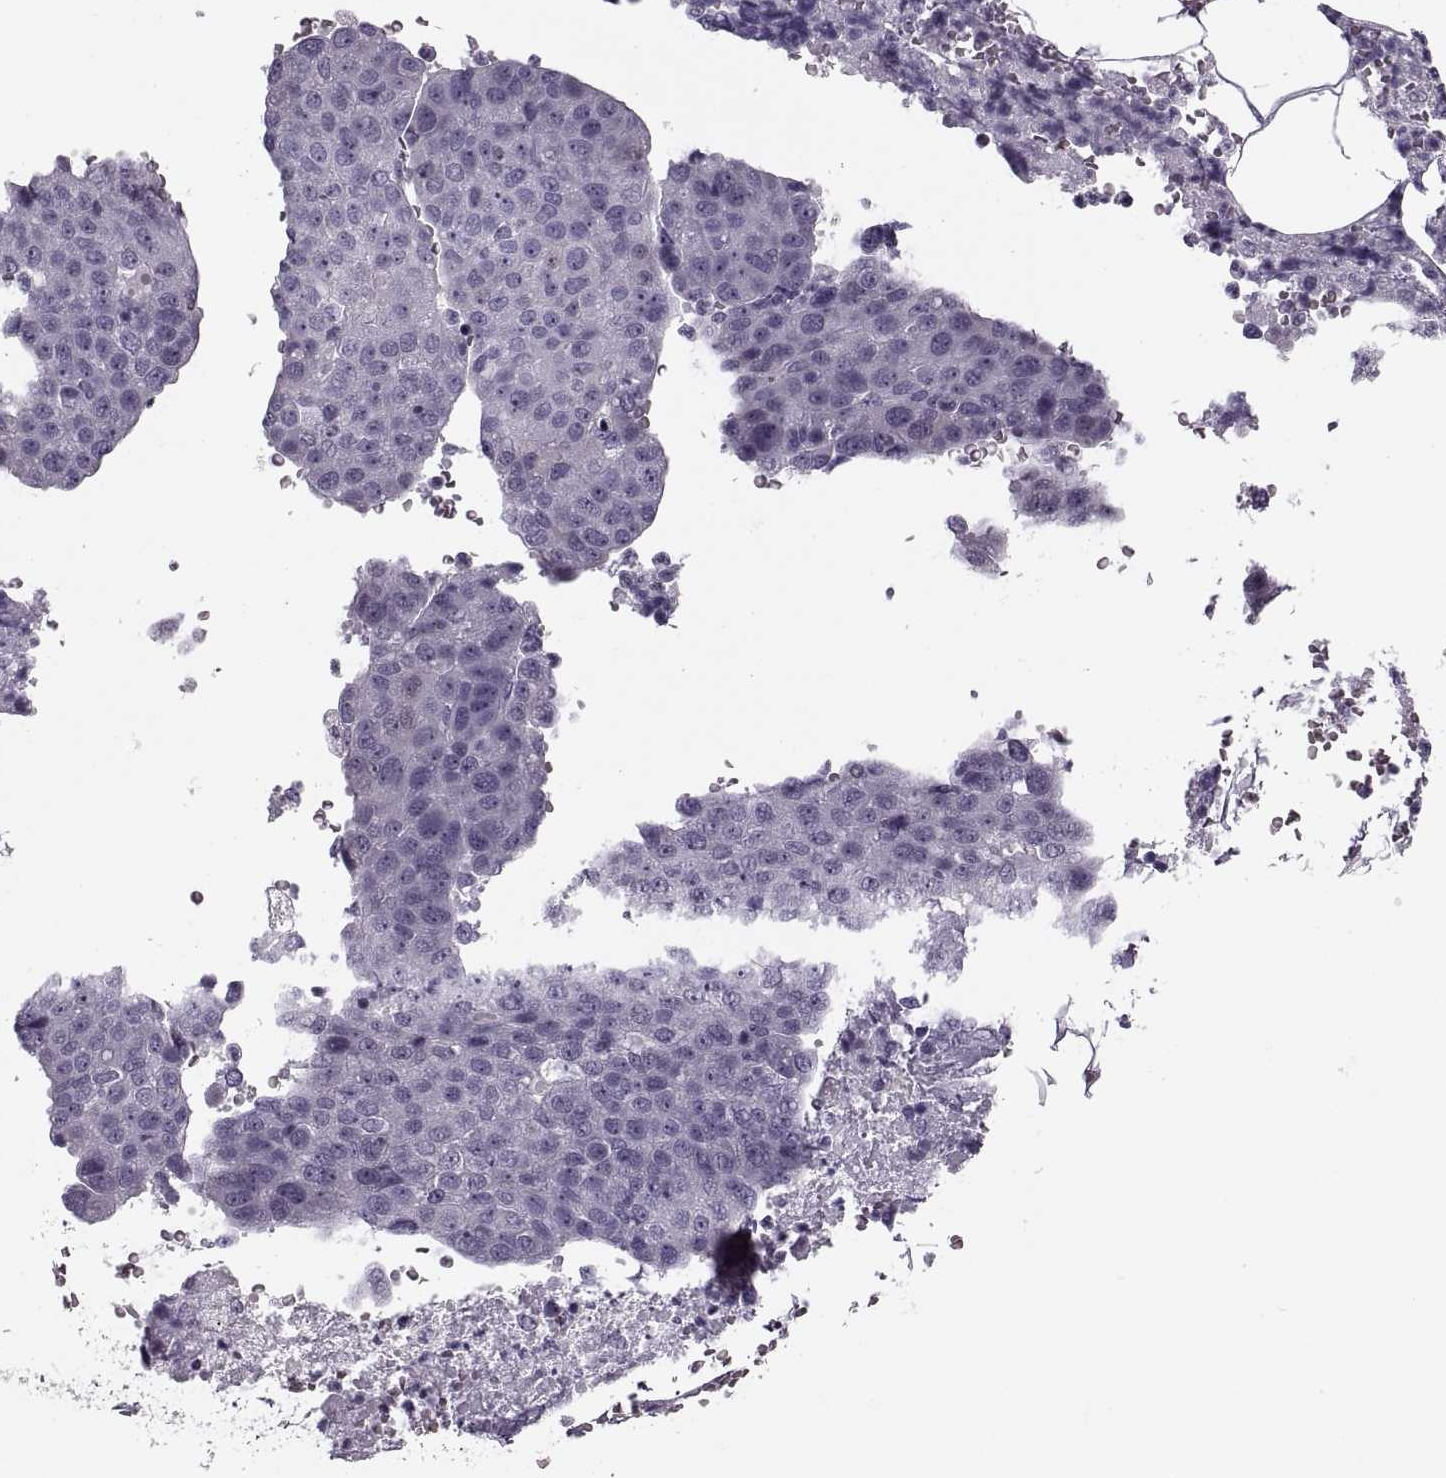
{"staining": {"intensity": "negative", "quantity": "none", "location": "none"}, "tissue": "pancreatic cancer", "cell_type": "Tumor cells", "image_type": "cancer", "snomed": [{"axis": "morphology", "description": "Adenocarcinoma, NOS"}, {"axis": "topography", "description": "Pancreas"}], "caption": "Tumor cells show no significant protein positivity in pancreatic cancer (adenocarcinoma).", "gene": "PAGE5", "patient": {"sex": "female", "age": 61}}